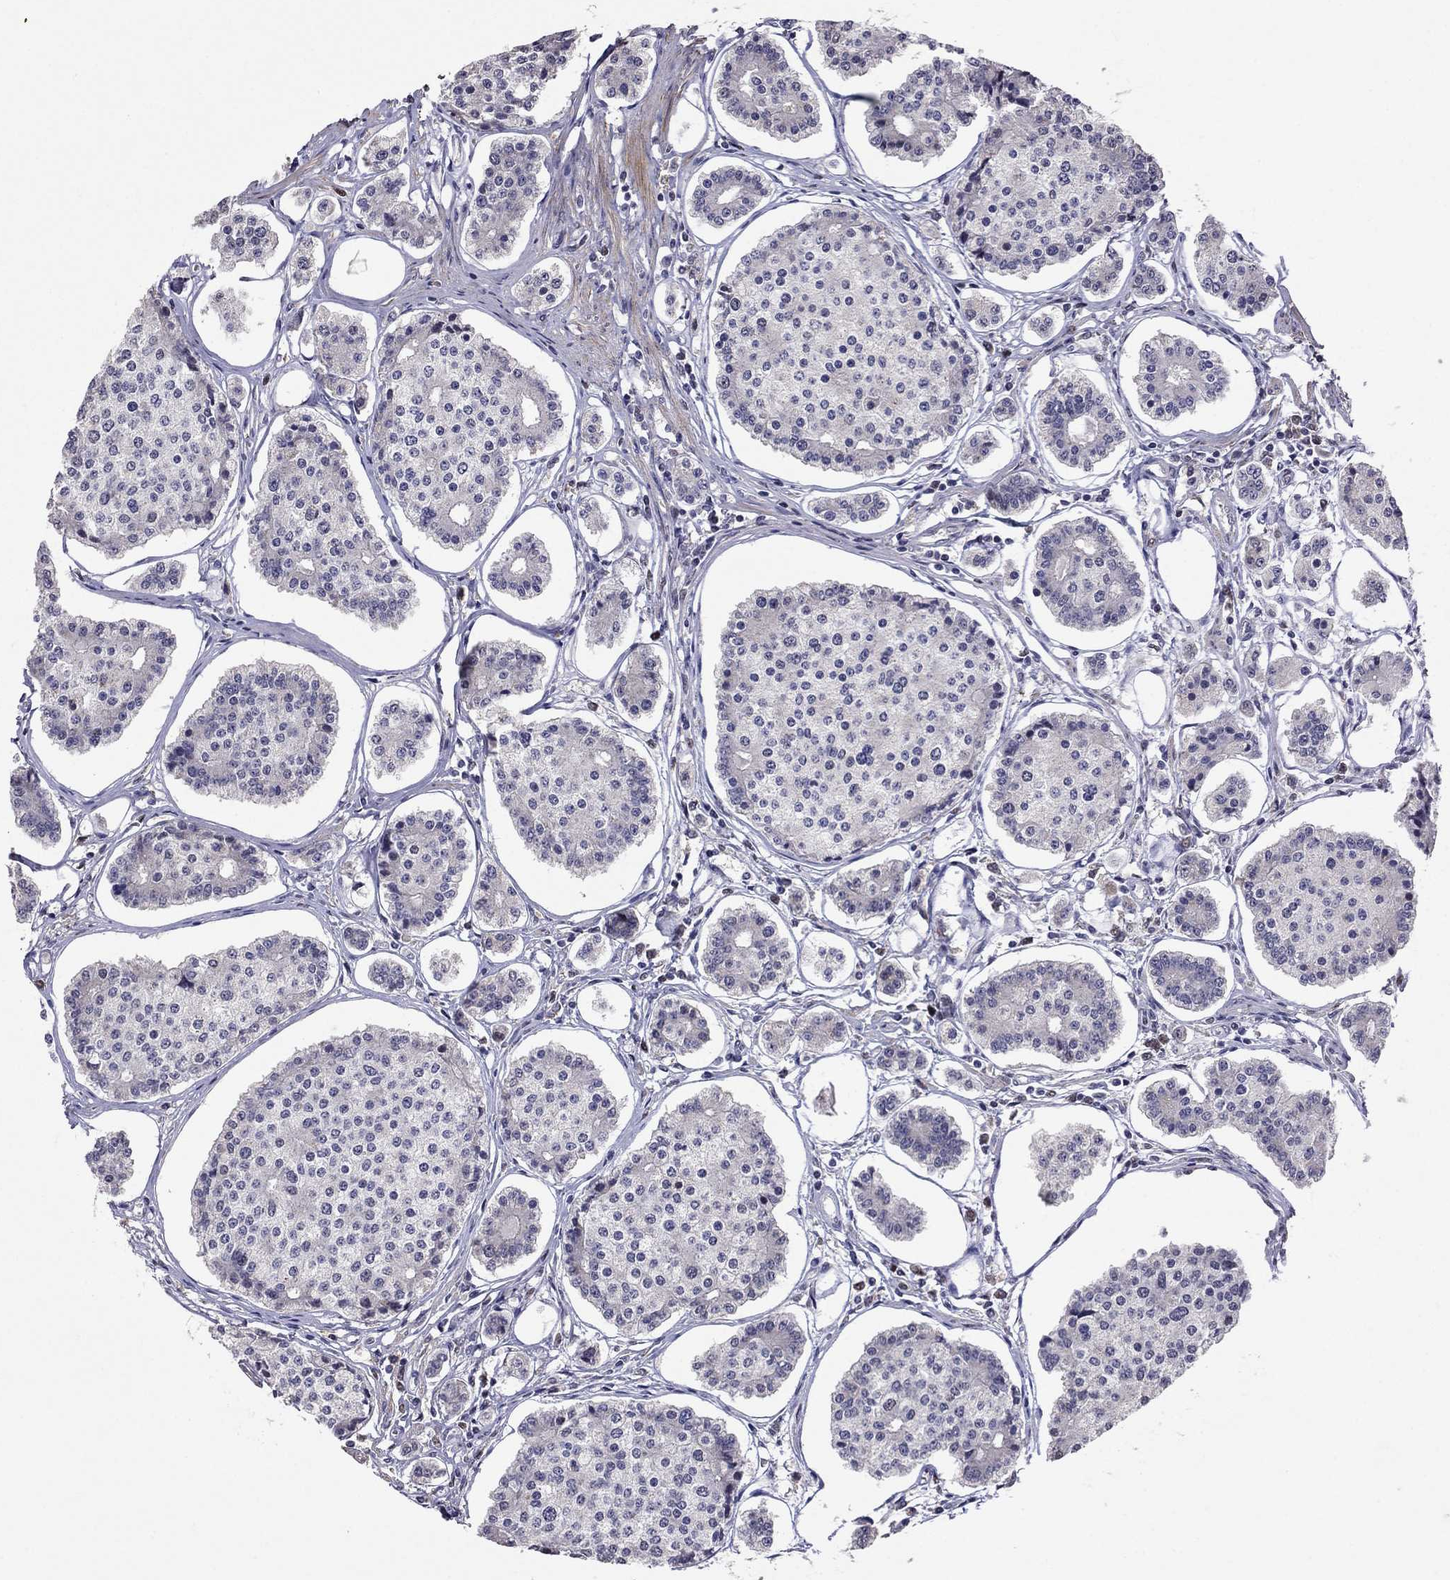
{"staining": {"intensity": "negative", "quantity": "none", "location": "none"}, "tissue": "carcinoid", "cell_type": "Tumor cells", "image_type": "cancer", "snomed": [{"axis": "morphology", "description": "Carcinoid, malignant, NOS"}, {"axis": "topography", "description": "Small intestine"}], "caption": "This is an IHC histopathology image of human carcinoid. There is no positivity in tumor cells.", "gene": "LRRC39", "patient": {"sex": "female", "age": 65}}